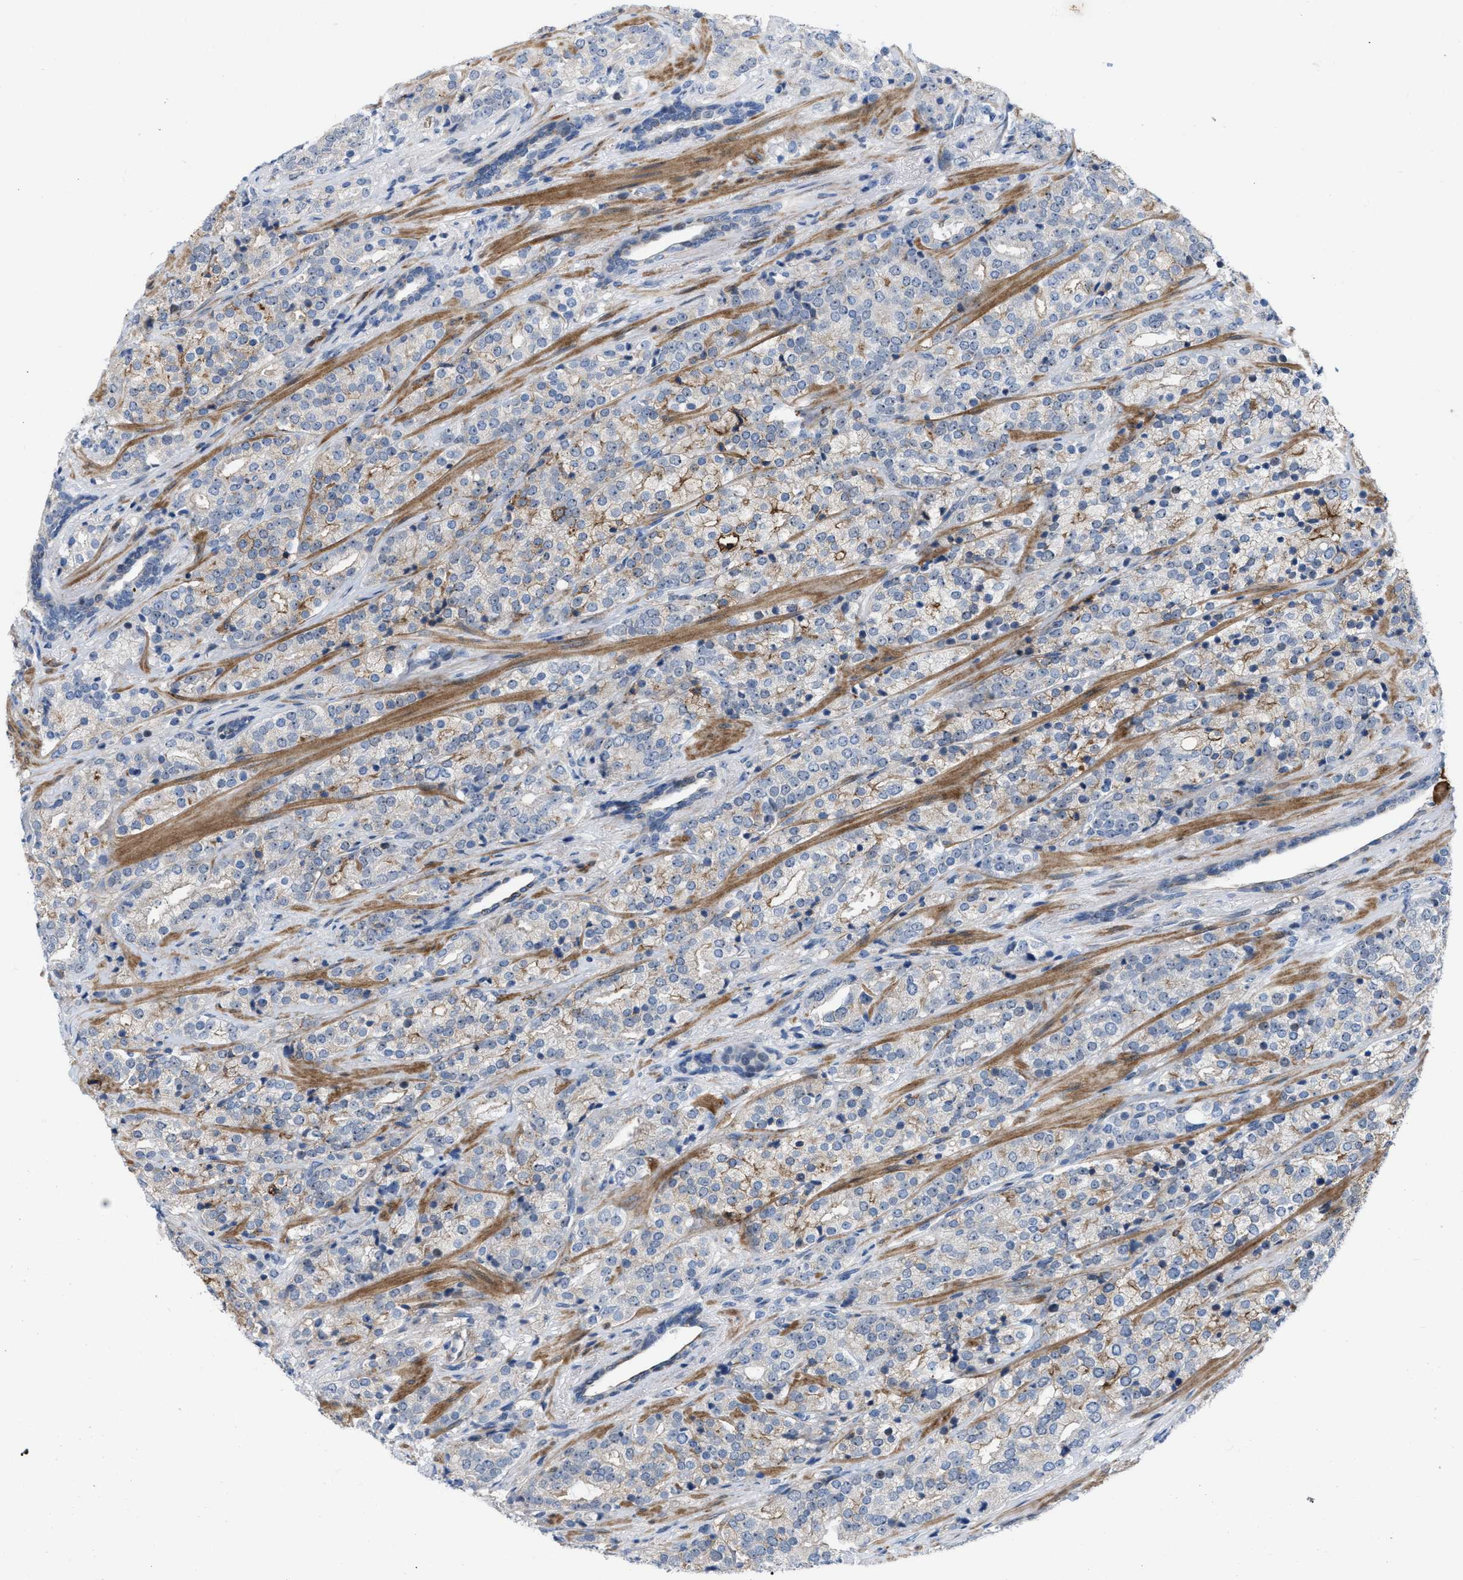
{"staining": {"intensity": "weak", "quantity": "25%-75%", "location": "cytoplasmic/membranous"}, "tissue": "prostate cancer", "cell_type": "Tumor cells", "image_type": "cancer", "snomed": [{"axis": "morphology", "description": "Adenocarcinoma, High grade"}, {"axis": "topography", "description": "Prostate"}], "caption": "A brown stain labels weak cytoplasmic/membranous expression of a protein in prostate cancer tumor cells.", "gene": "POLR1F", "patient": {"sex": "male", "age": 71}}